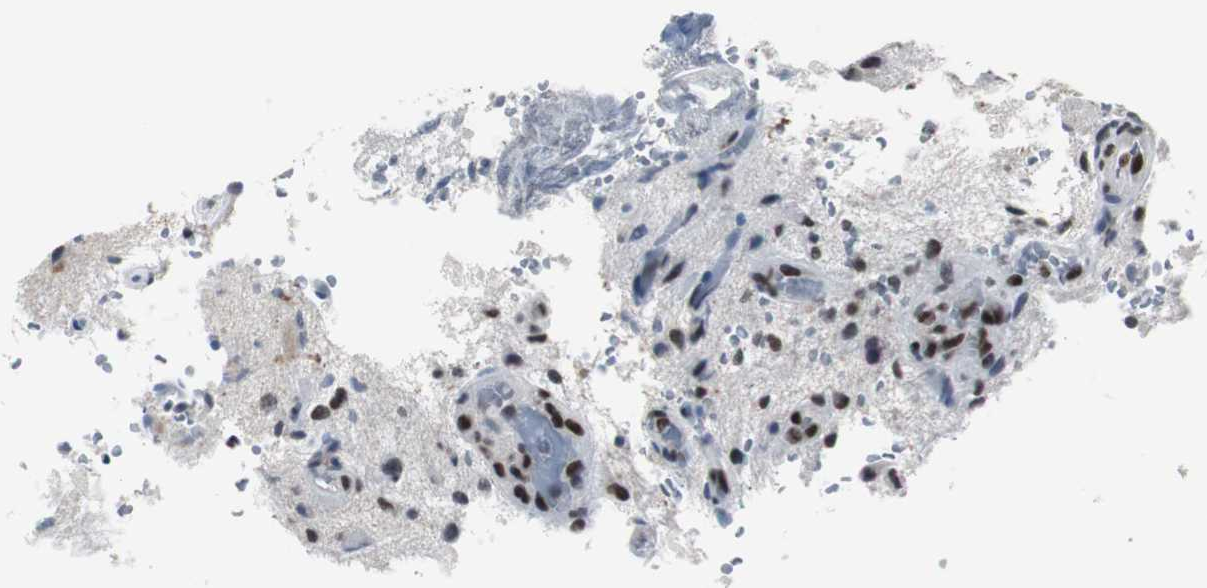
{"staining": {"intensity": "moderate", "quantity": ">75%", "location": "nuclear"}, "tissue": "glioma", "cell_type": "Tumor cells", "image_type": "cancer", "snomed": [{"axis": "morphology", "description": "Normal tissue, NOS"}, {"axis": "morphology", "description": "Glioma, malignant, High grade"}, {"axis": "topography", "description": "Cerebral cortex"}], "caption": "The image exhibits staining of malignant high-grade glioma, revealing moderate nuclear protein staining (brown color) within tumor cells.", "gene": "RAD9A", "patient": {"sex": "male", "age": 56}}